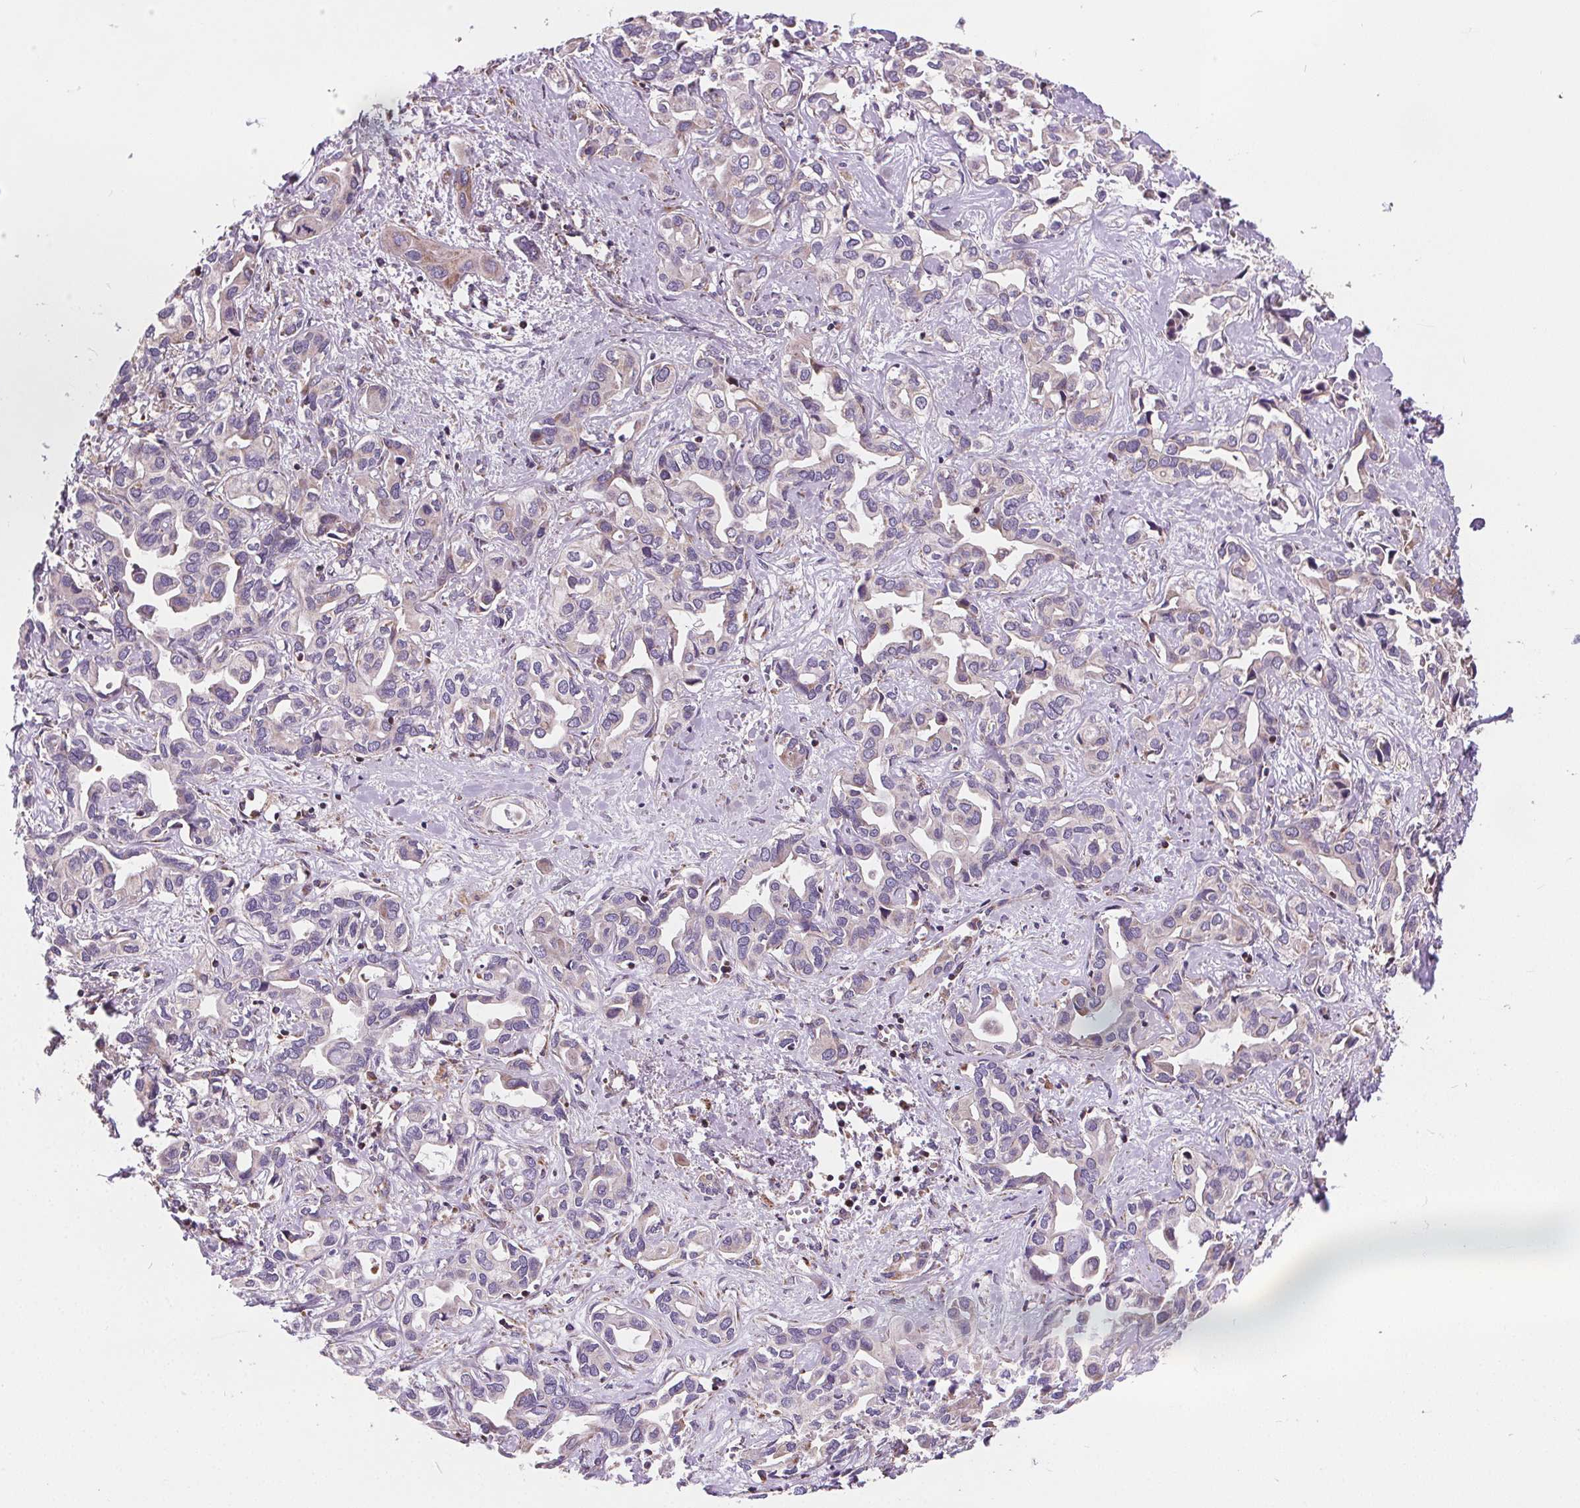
{"staining": {"intensity": "negative", "quantity": "none", "location": "none"}, "tissue": "liver cancer", "cell_type": "Tumor cells", "image_type": "cancer", "snomed": [{"axis": "morphology", "description": "Cholangiocarcinoma"}, {"axis": "topography", "description": "Liver"}], "caption": "Histopathology image shows no protein expression in tumor cells of liver cholangiocarcinoma tissue. The staining was performed using DAB to visualize the protein expression in brown, while the nuclei were stained in blue with hematoxylin (Magnification: 20x).", "gene": "GOLT1B", "patient": {"sex": "female", "age": 64}}